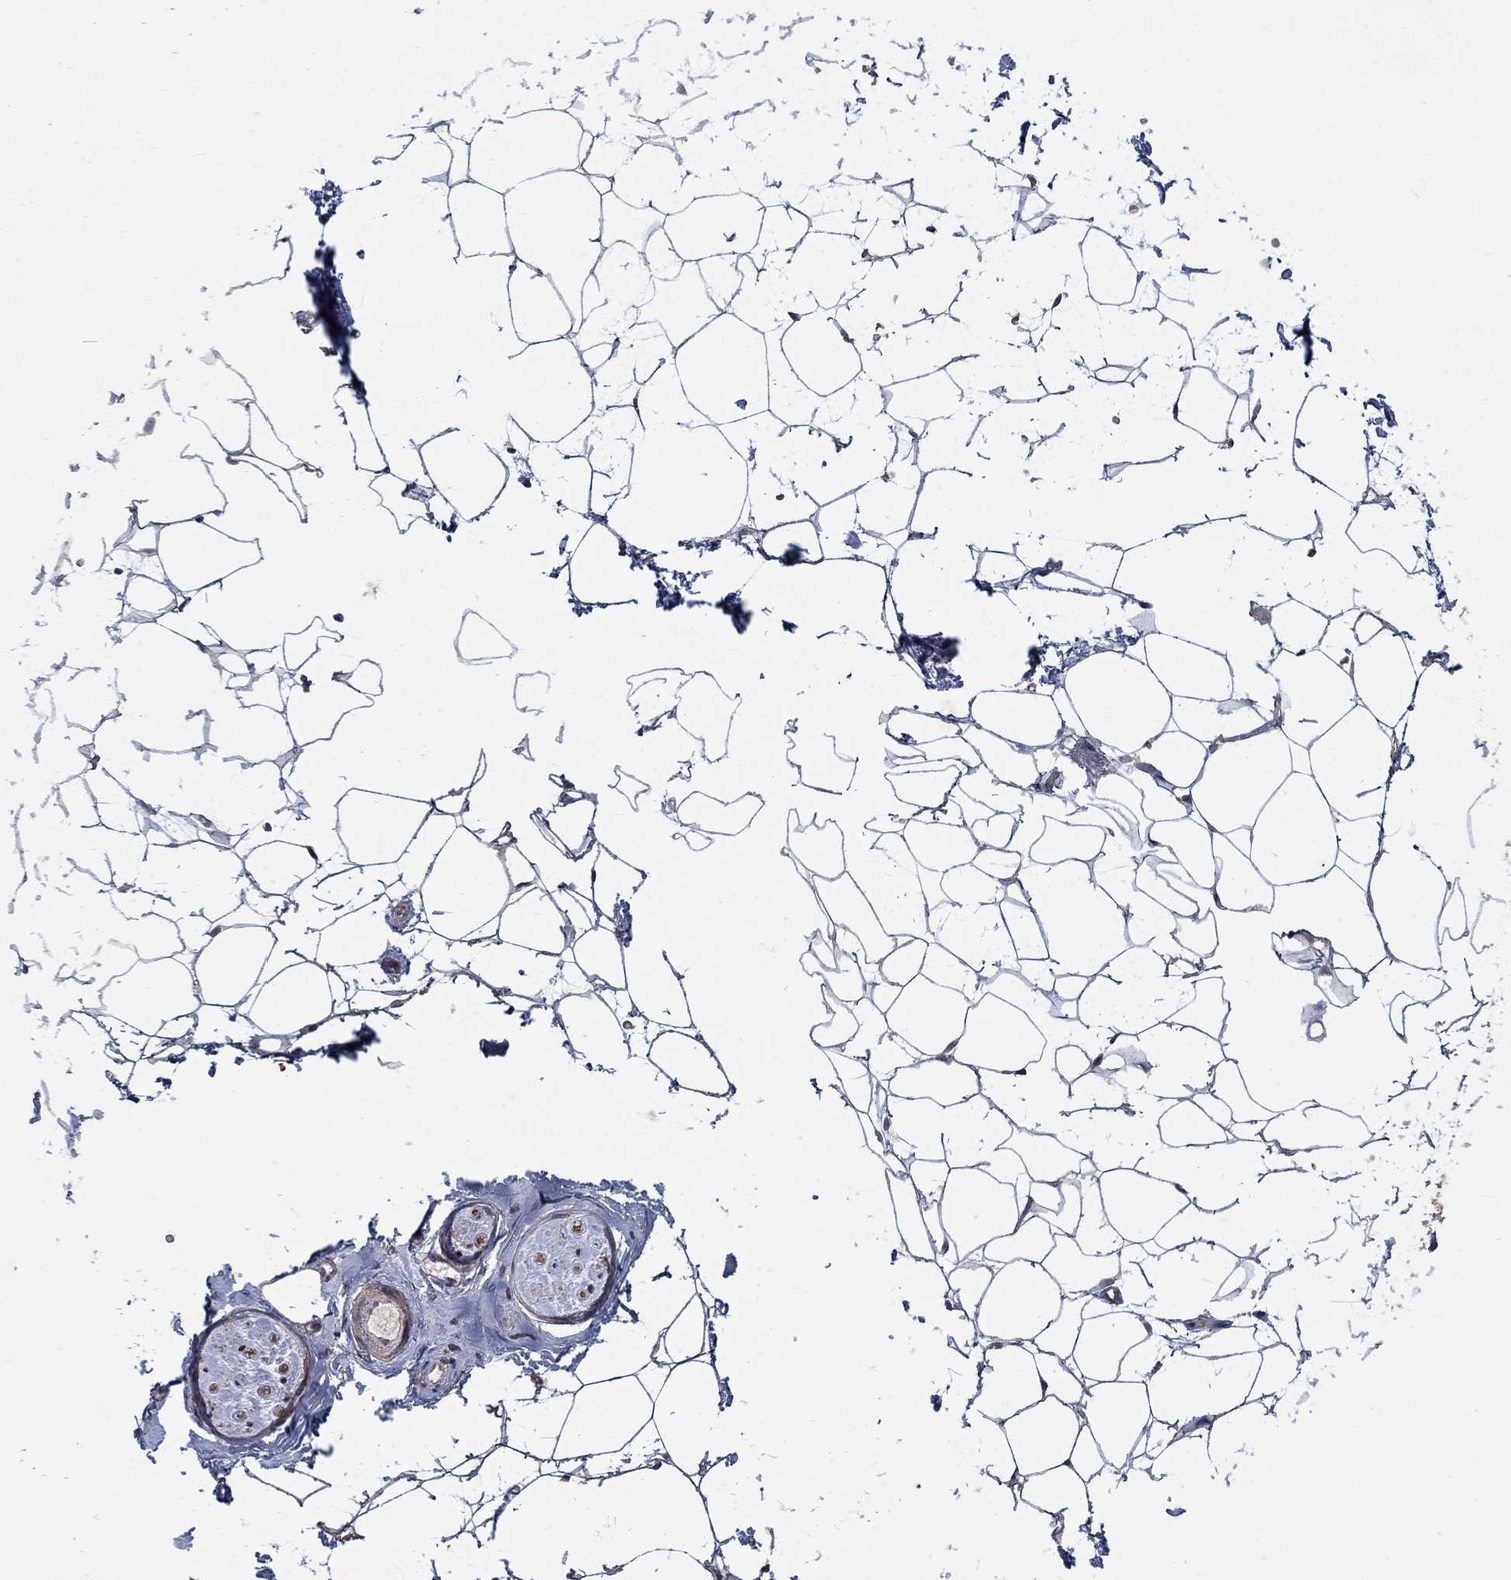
{"staining": {"intensity": "negative", "quantity": "none", "location": "none"}, "tissue": "adipose tissue", "cell_type": "Adipocytes", "image_type": "normal", "snomed": [{"axis": "morphology", "description": "Normal tissue, NOS"}, {"axis": "topography", "description": "Skin"}, {"axis": "topography", "description": "Peripheral nerve tissue"}], "caption": "High magnification brightfield microscopy of benign adipose tissue stained with DAB (3,3'-diaminobenzidine) (brown) and counterstained with hematoxylin (blue): adipocytes show no significant staining.", "gene": "ZNF594", "patient": {"sex": "female", "age": 56}}